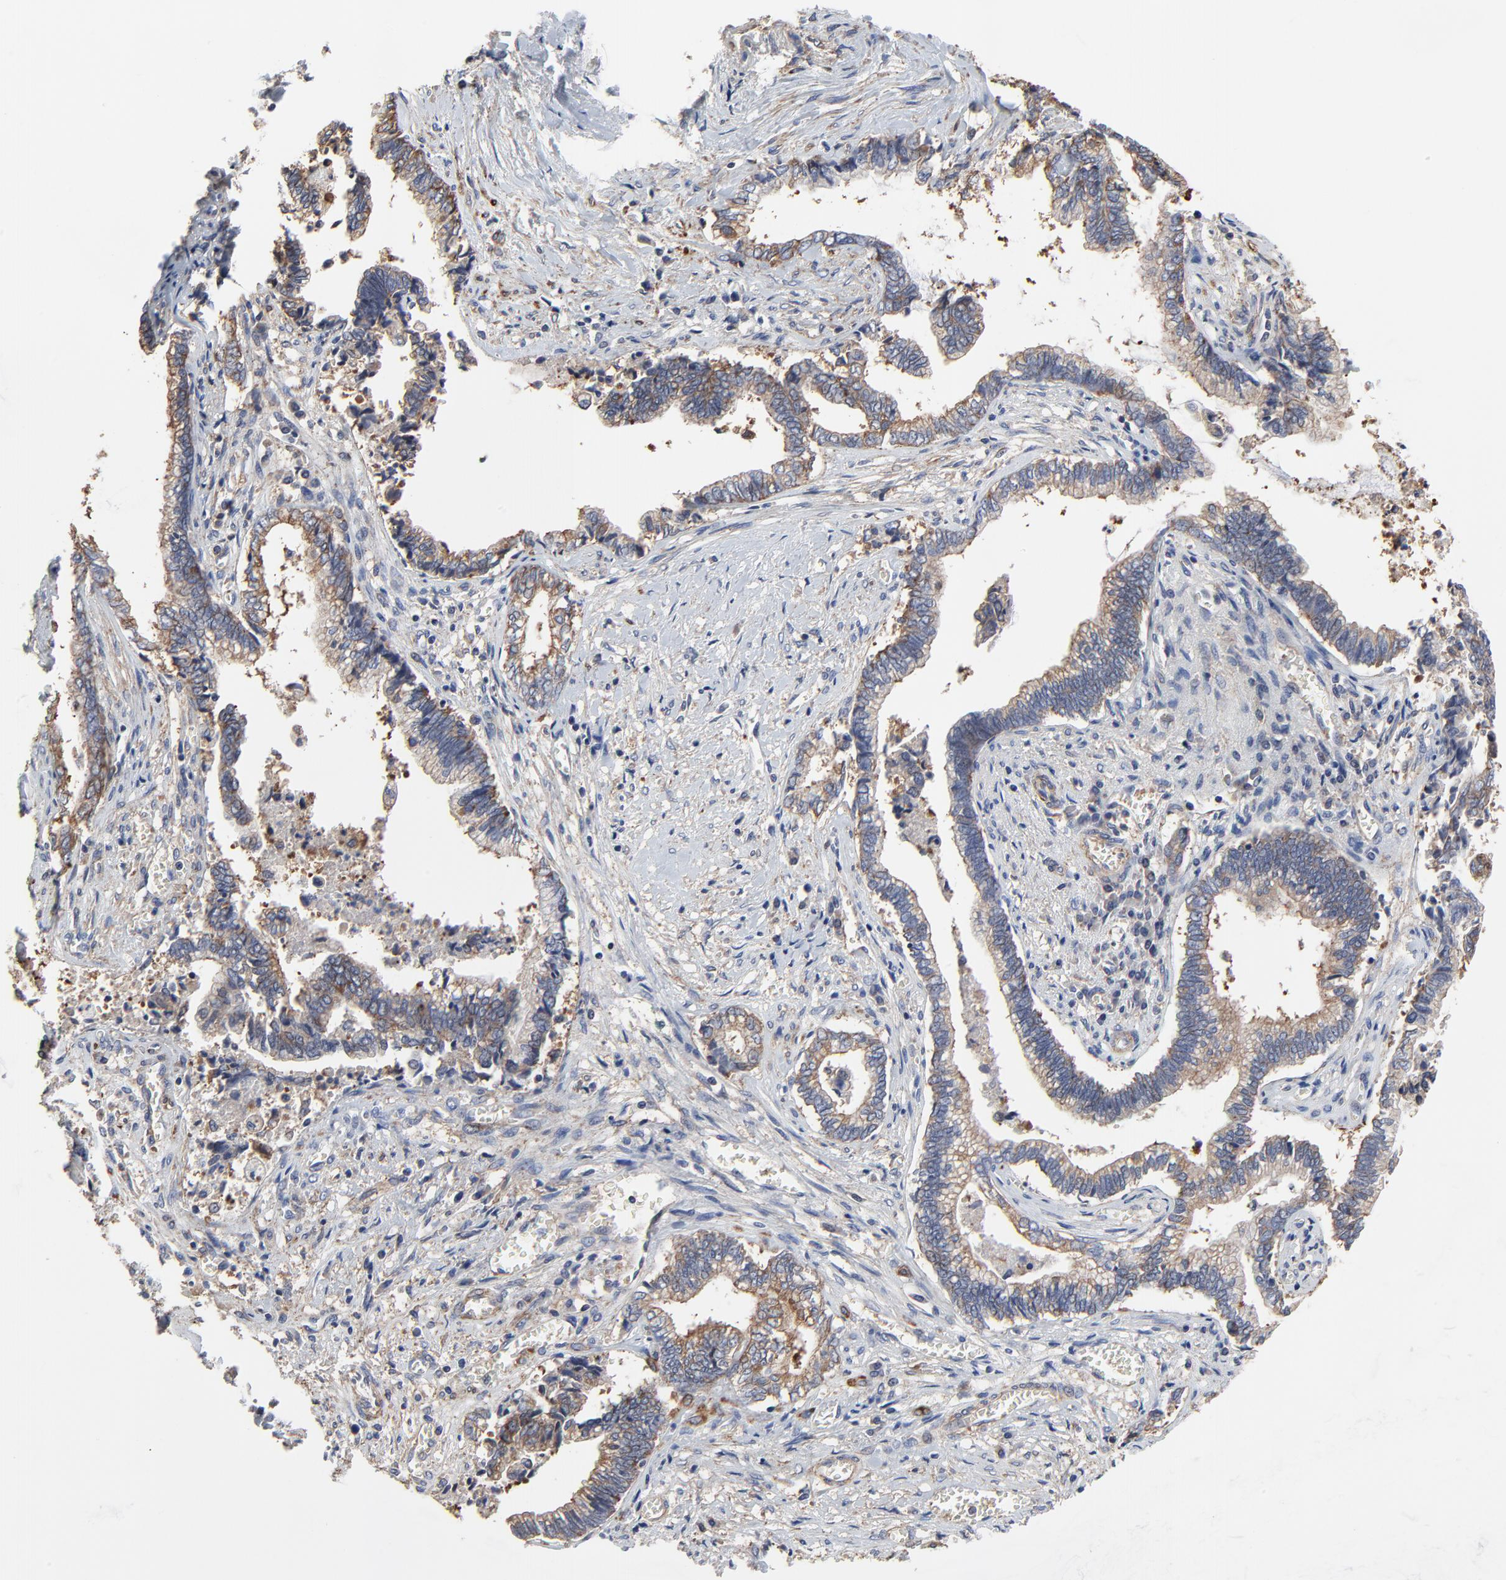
{"staining": {"intensity": "moderate", "quantity": ">75%", "location": "cytoplasmic/membranous"}, "tissue": "liver cancer", "cell_type": "Tumor cells", "image_type": "cancer", "snomed": [{"axis": "morphology", "description": "Cholangiocarcinoma"}, {"axis": "topography", "description": "Liver"}], "caption": "Liver cancer (cholangiocarcinoma) was stained to show a protein in brown. There is medium levels of moderate cytoplasmic/membranous staining in approximately >75% of tumor cells.", "gene": "NXF3", "patient": {"sex": "male", "age": 57}}